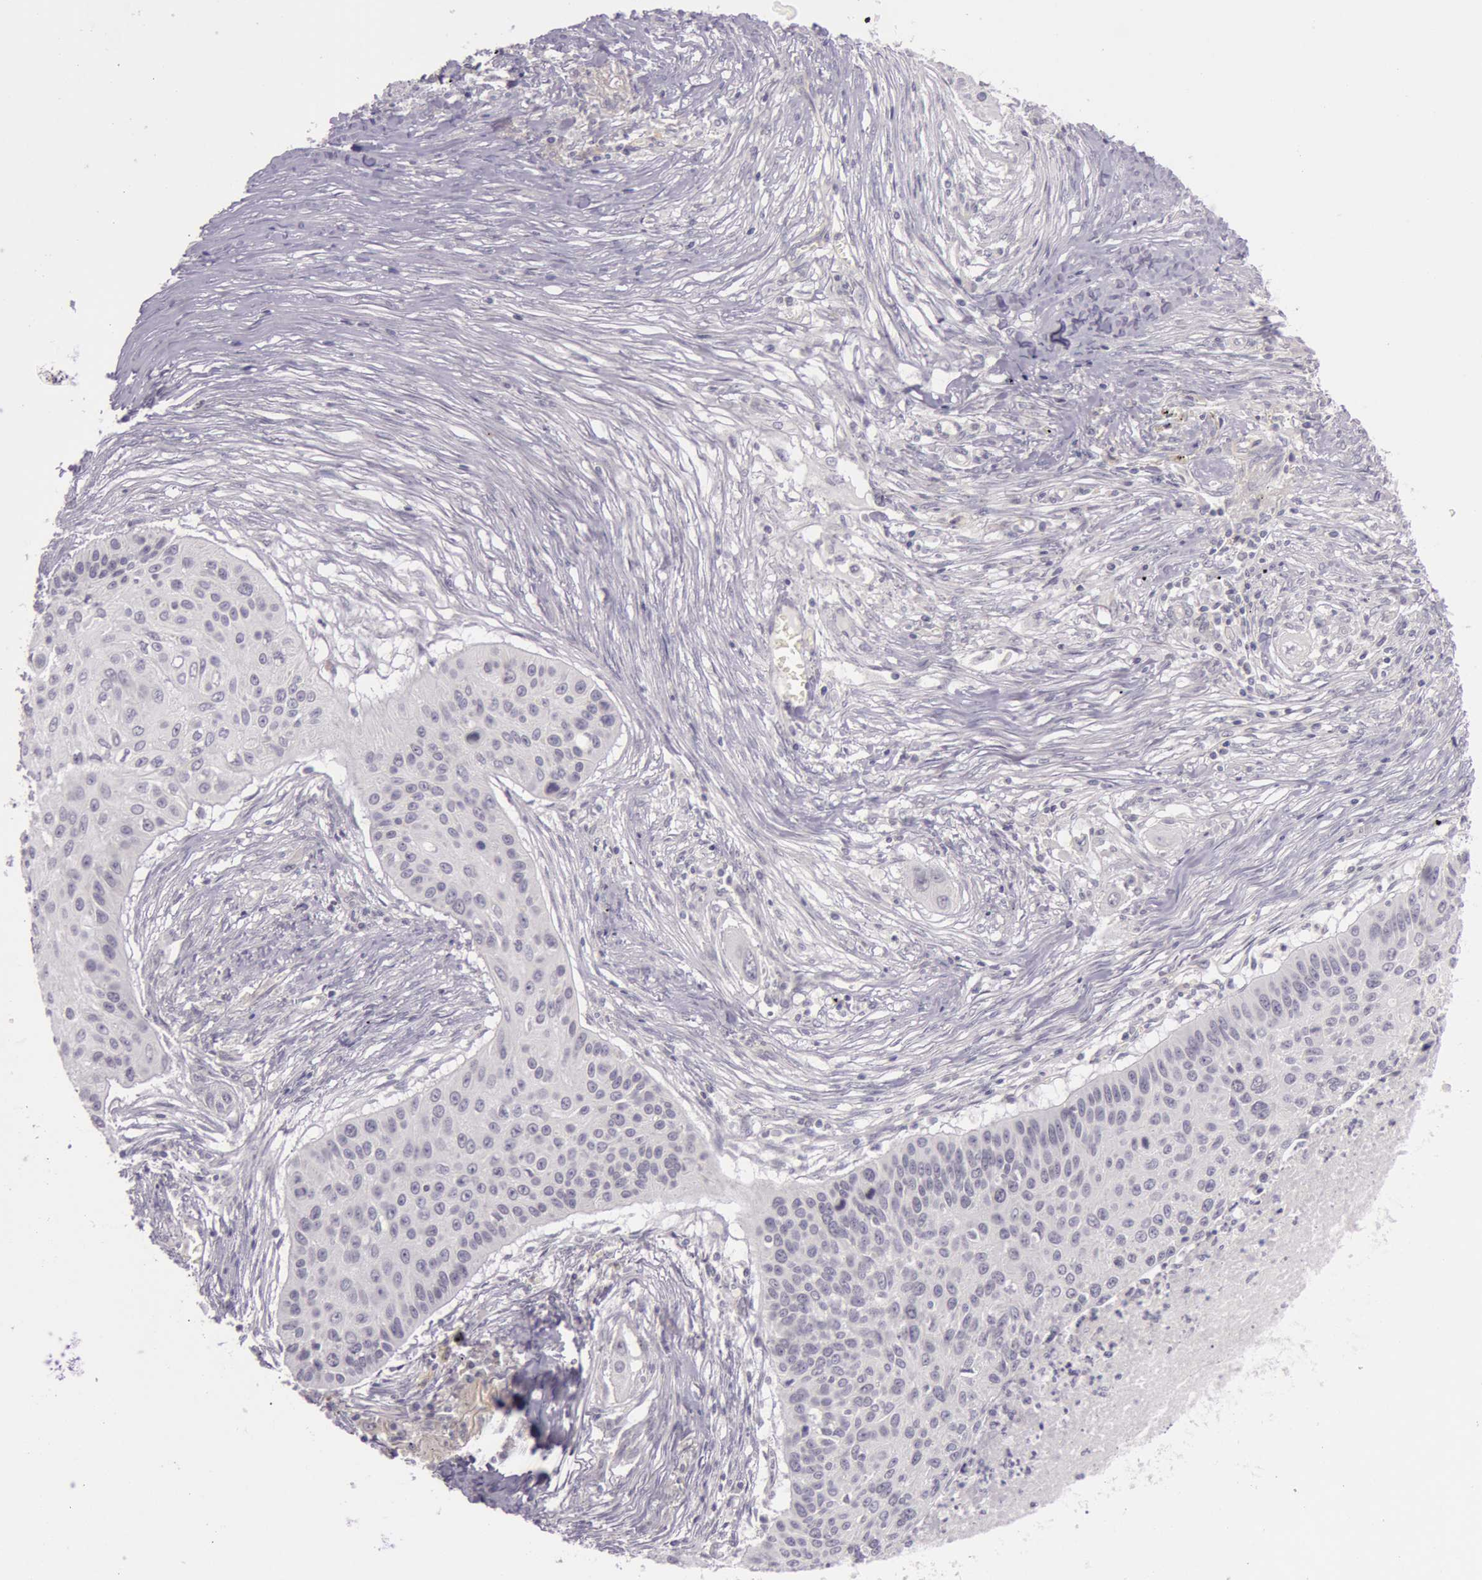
{"staining": {"intensity": "negative", "quantity": "none", "location": "none"}, "tissue": "lung cancer", "cell_type": "Tumor cells", "image_type": "cancer", "snomed": [{"axis": "morphology", "description": "Squamous cell carcinoma, NOS"}, {"axis": "topography", "description": "Lung"}], "caption": "High magnification brightfield microscopy of lung cancer stained with DAB (brown) and counterstained with hematoxylin (blue): tumor cells show no significant expression. (DAB (3,3'-diaminobenzidine) IHC with hematoxylin counter stain).", "gene": "RBMY1F", "patient": {"sex": "male", "age": 71}}